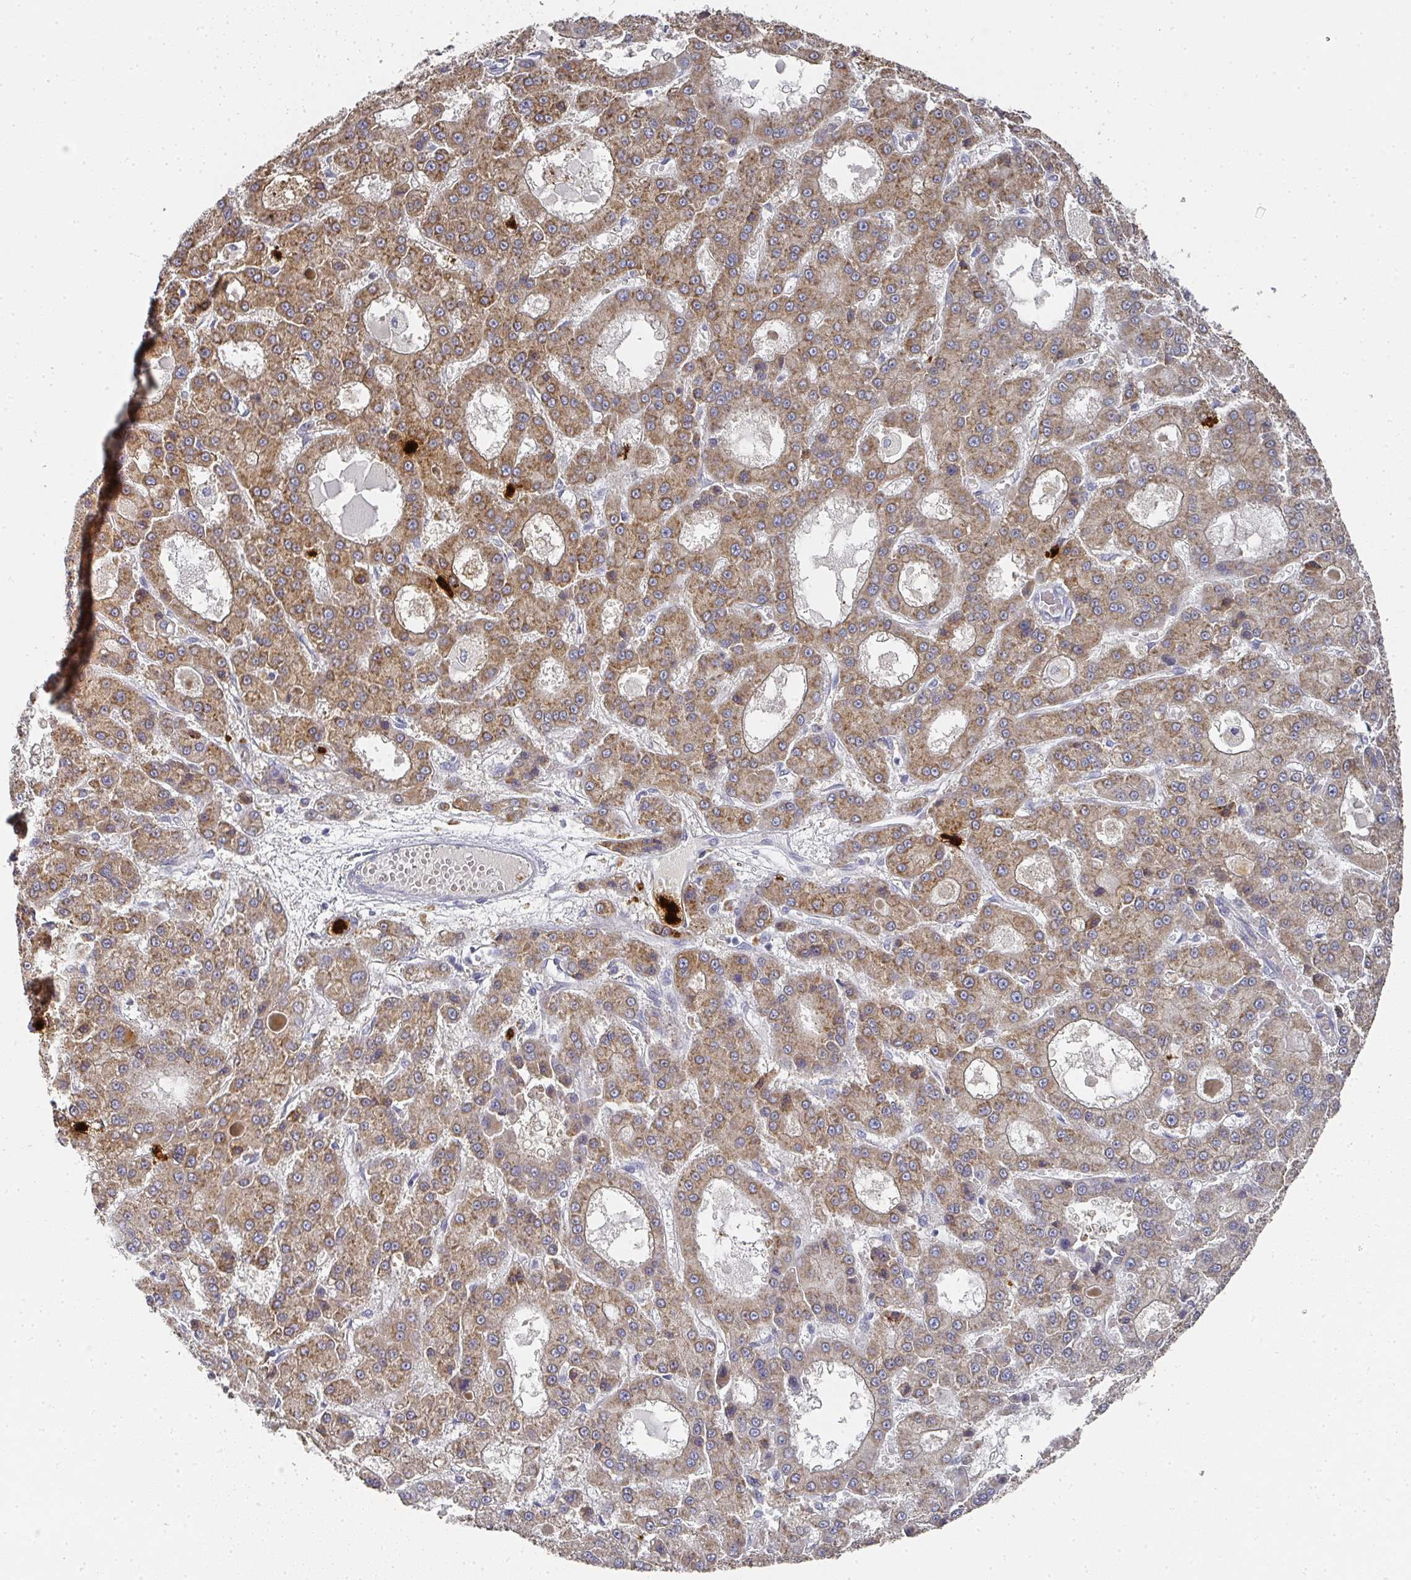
{"staining": {"intensity": "moderate", "quantity": ">75%", "location": "cytoplasmic/membranous"}, "tissue": "liver cancer", "cell_type": "Tumor cells", "image_type": "cancer", "snomed": [{"axis": "morphology", "description": "Carcinoma, Hepatocellular, NOS"}, {"axis": "topography", "description": "Liver"}], "caption": "IHC photomicrograph of human liver cancer (hepatocellular carcinoma) stained for a protein (brown), which shows medium levels of moderate cytoplasmic/membranous positivity in approximately >75% of tumor cells.", "gene": "CAMP", "patient": {"sex": "male", "age": 70}}